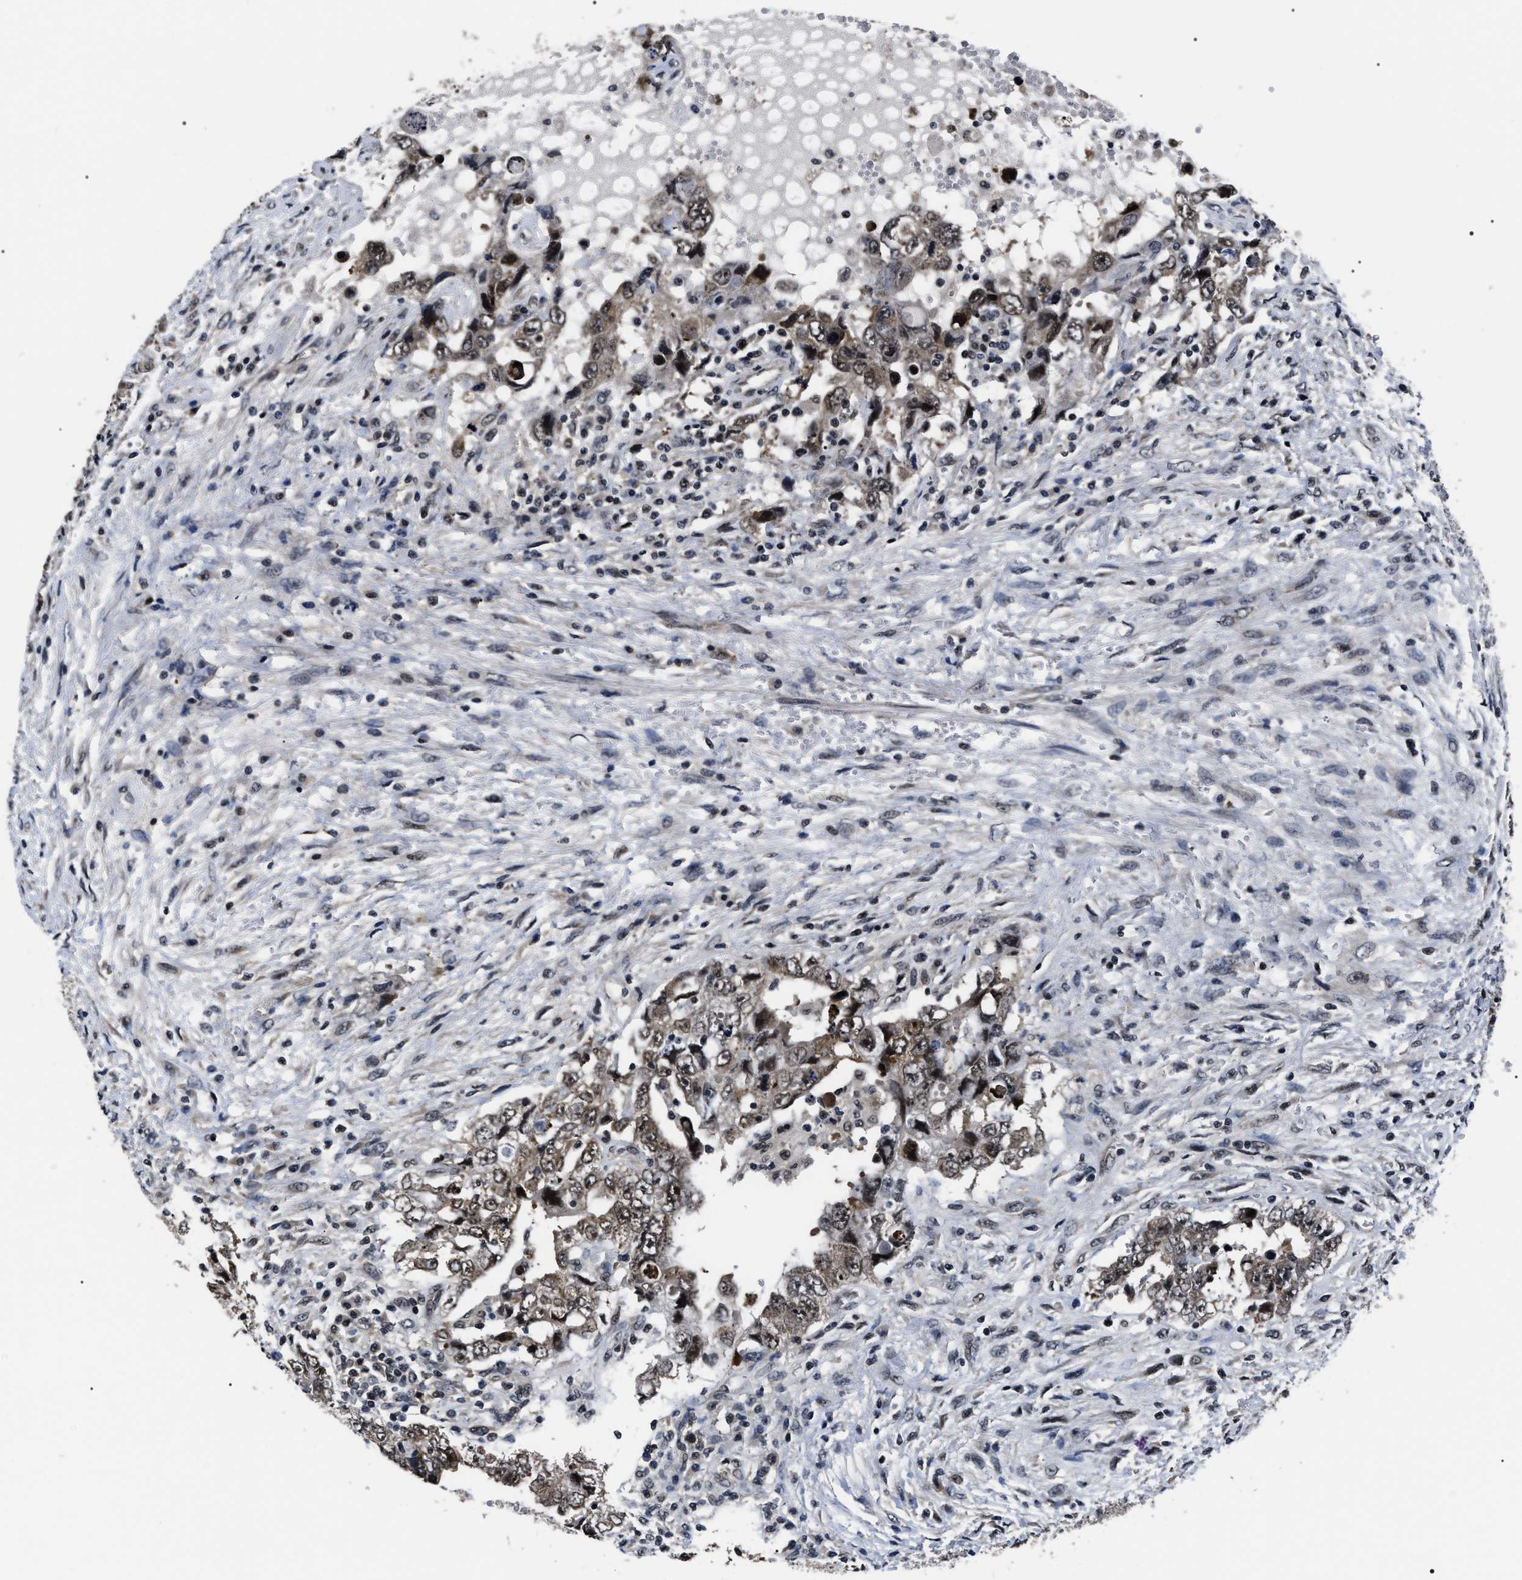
{"staining": {"intensity": "weak", "quantity": ">75%", "location": "cytoplasmic/membranous,nuclear"}, "tissue": "testis cancer", "cell_type": "Tumor cells", "image_type": "cancer", "snomed": [{"axis": "morphology", "description": "Carcinoma, Embryonal, NOS"}, {"axis": "topography", "description": "Testis"}], "caption": "Protein staining of testis embryonal carcinoma tissue reveals weak cytoplasmic/membranous and nuclear positivity in approximately >75% of tumor cells. Immunohistochemistry (ihc) stains the protein of interest in brown and the nuclei are stained blue.", "gene": "CSNK2A1", "patient": {"sex": "male", "age": 26}}